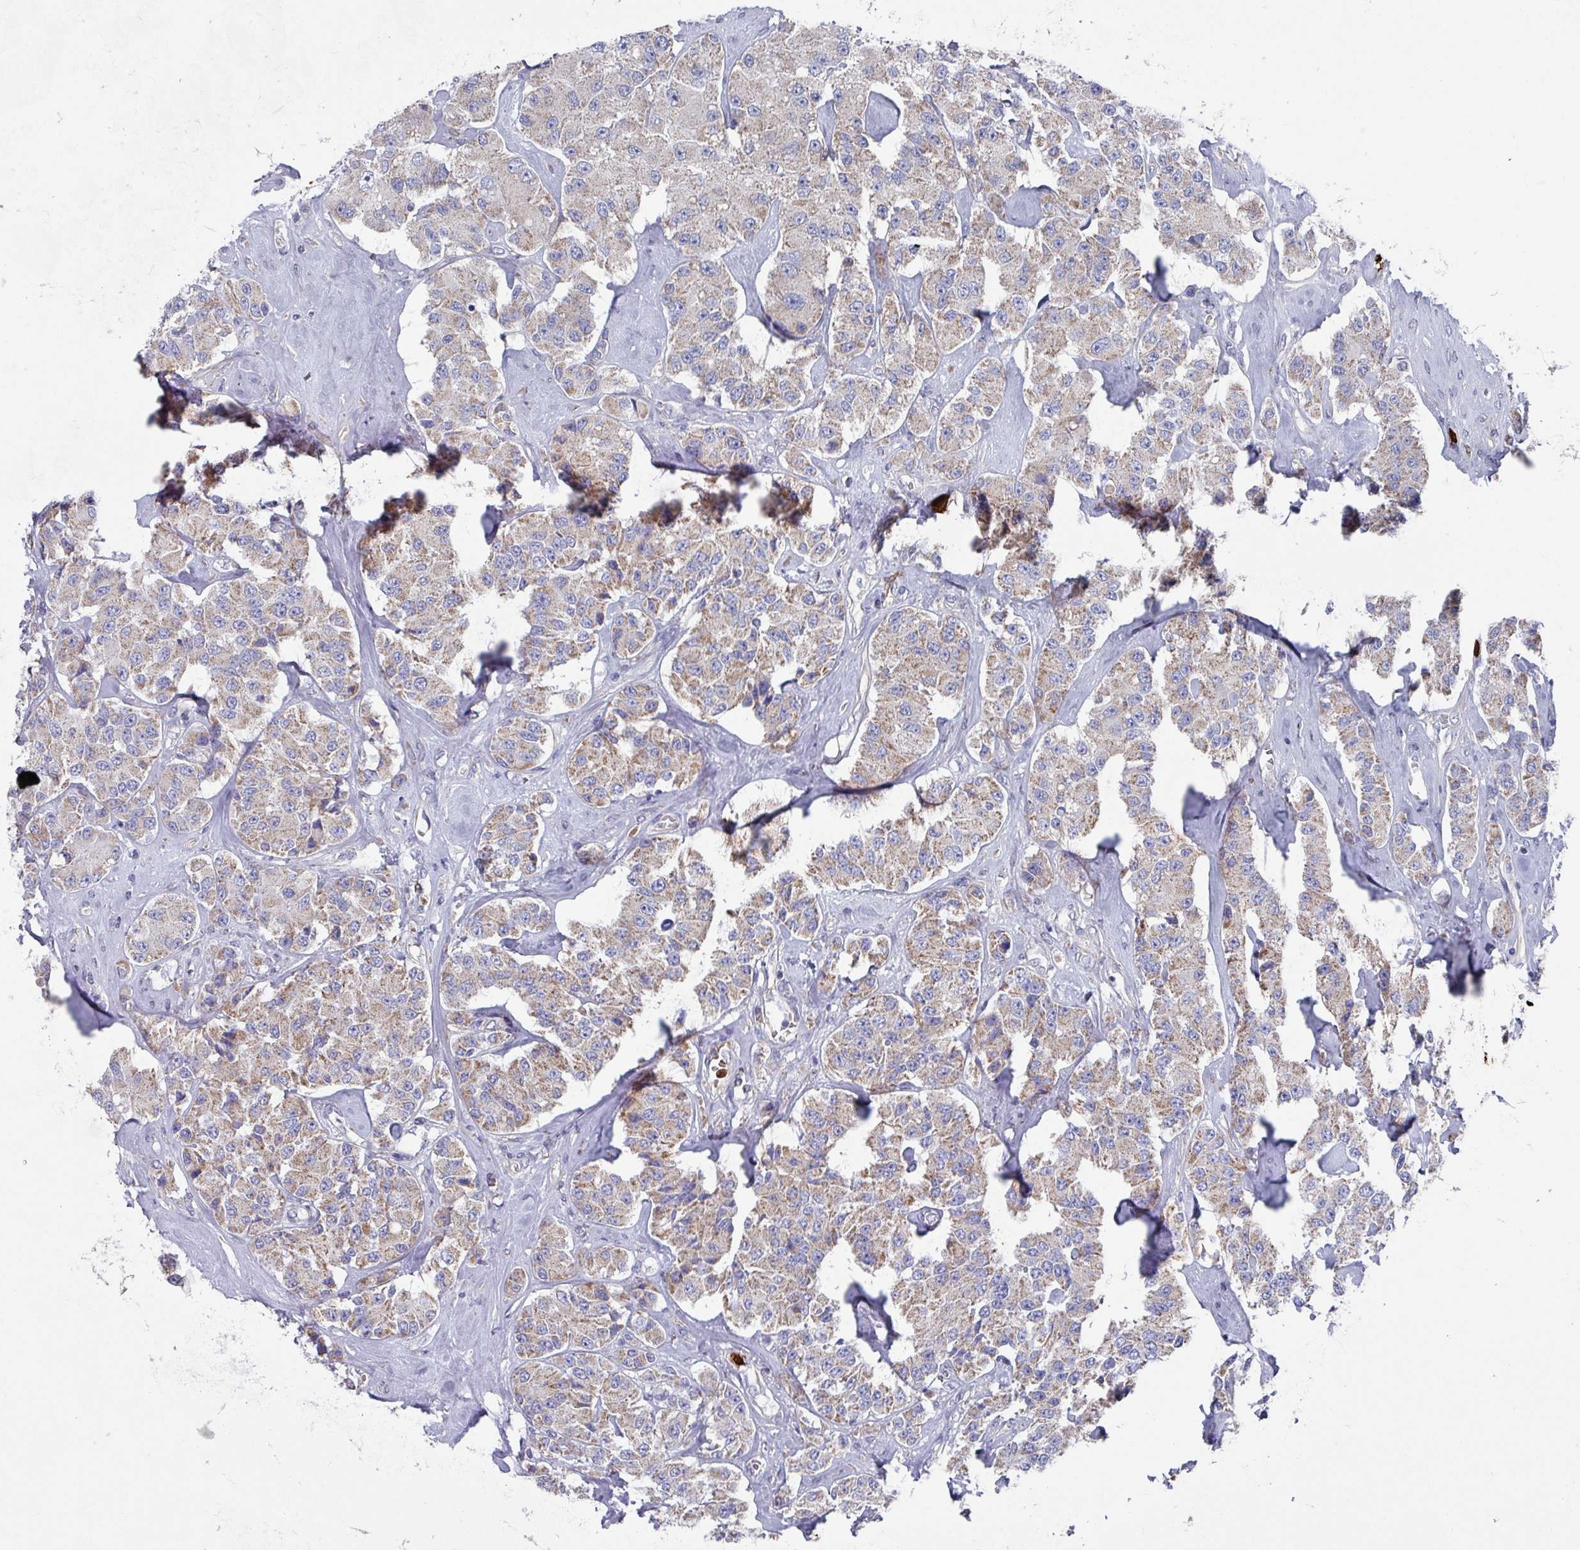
{"staining": {"intensity": "weak", "quantity": ">75%", "location": "cytoplasmic/membranous"}, "tissue": "carcinoid", "cell_type": "Tumor cells", "image_type": "cancer", "snomed": [{"axis": "morphology", "description": "Carcinoid, malignant, NOS"}, {"axis": "topography", "description": "Pancreas"}], "caption": "This photomicrograph displays carcinoid stained with immunohistochemistry (IHC) to label a protein in brown. The cytoplasmic/membranous of tumor cells show weak positivity for the protein. Nuclei are counter-stained blue.", "gene": "UQCC2", "patient": {"sex": "male", "age": 41}}